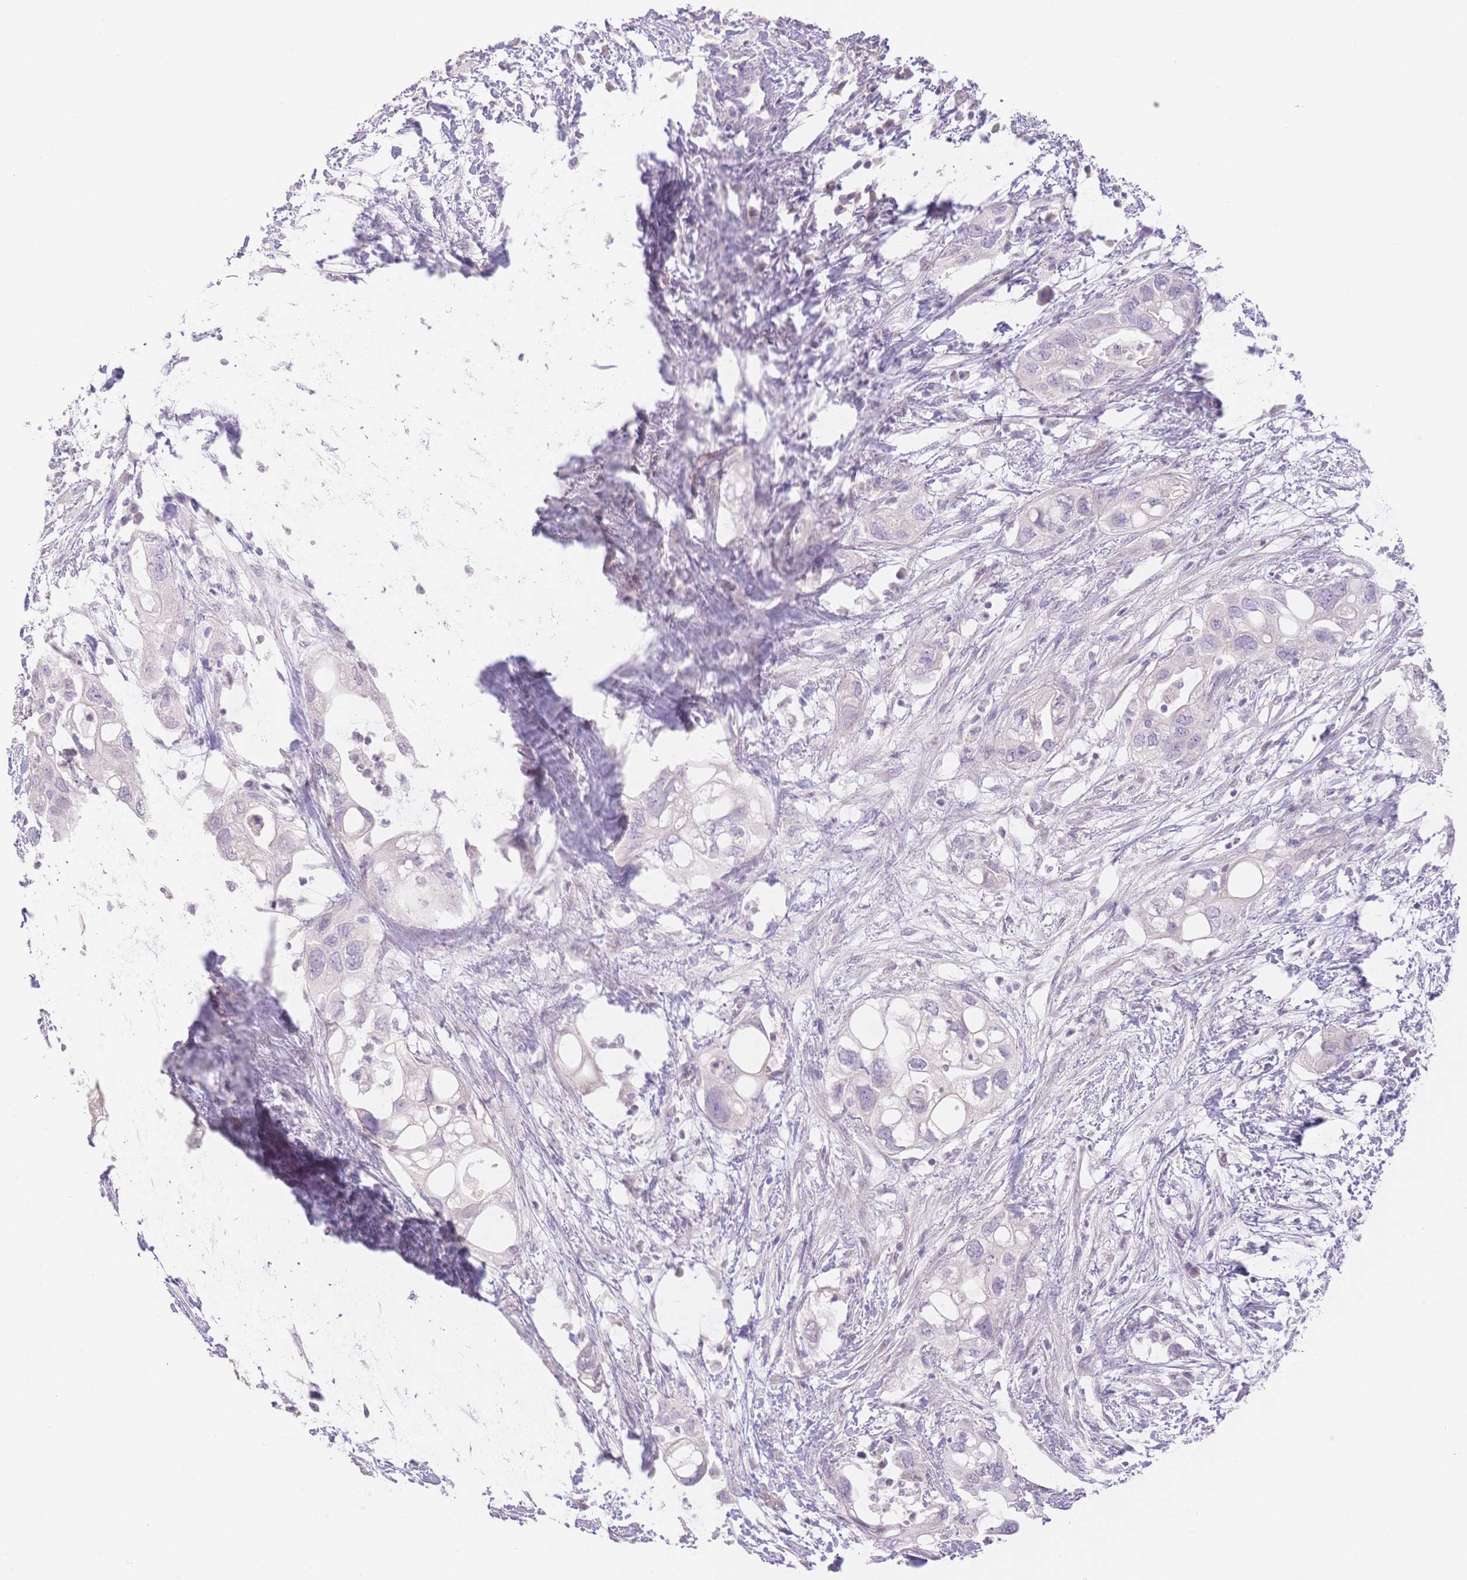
{"staining": {"intensity": "negative", "quantity": "none", "location": "none"}, "tissue": "pancreatic cancer", "cell_type": "Tumor cells", "image_type": "cancer", "snomed": [{"axis": "morphology", "description": "Adenocarcinoma, NOS"}, {"axis": "topography", "description": "Pancreas"}], "caption": "The histopathology image exhibits no significant expression in tumor cells of pancreatic cancer.", "gene": "SUV39H2", "patient": {"sex": "female", "age": 72}}